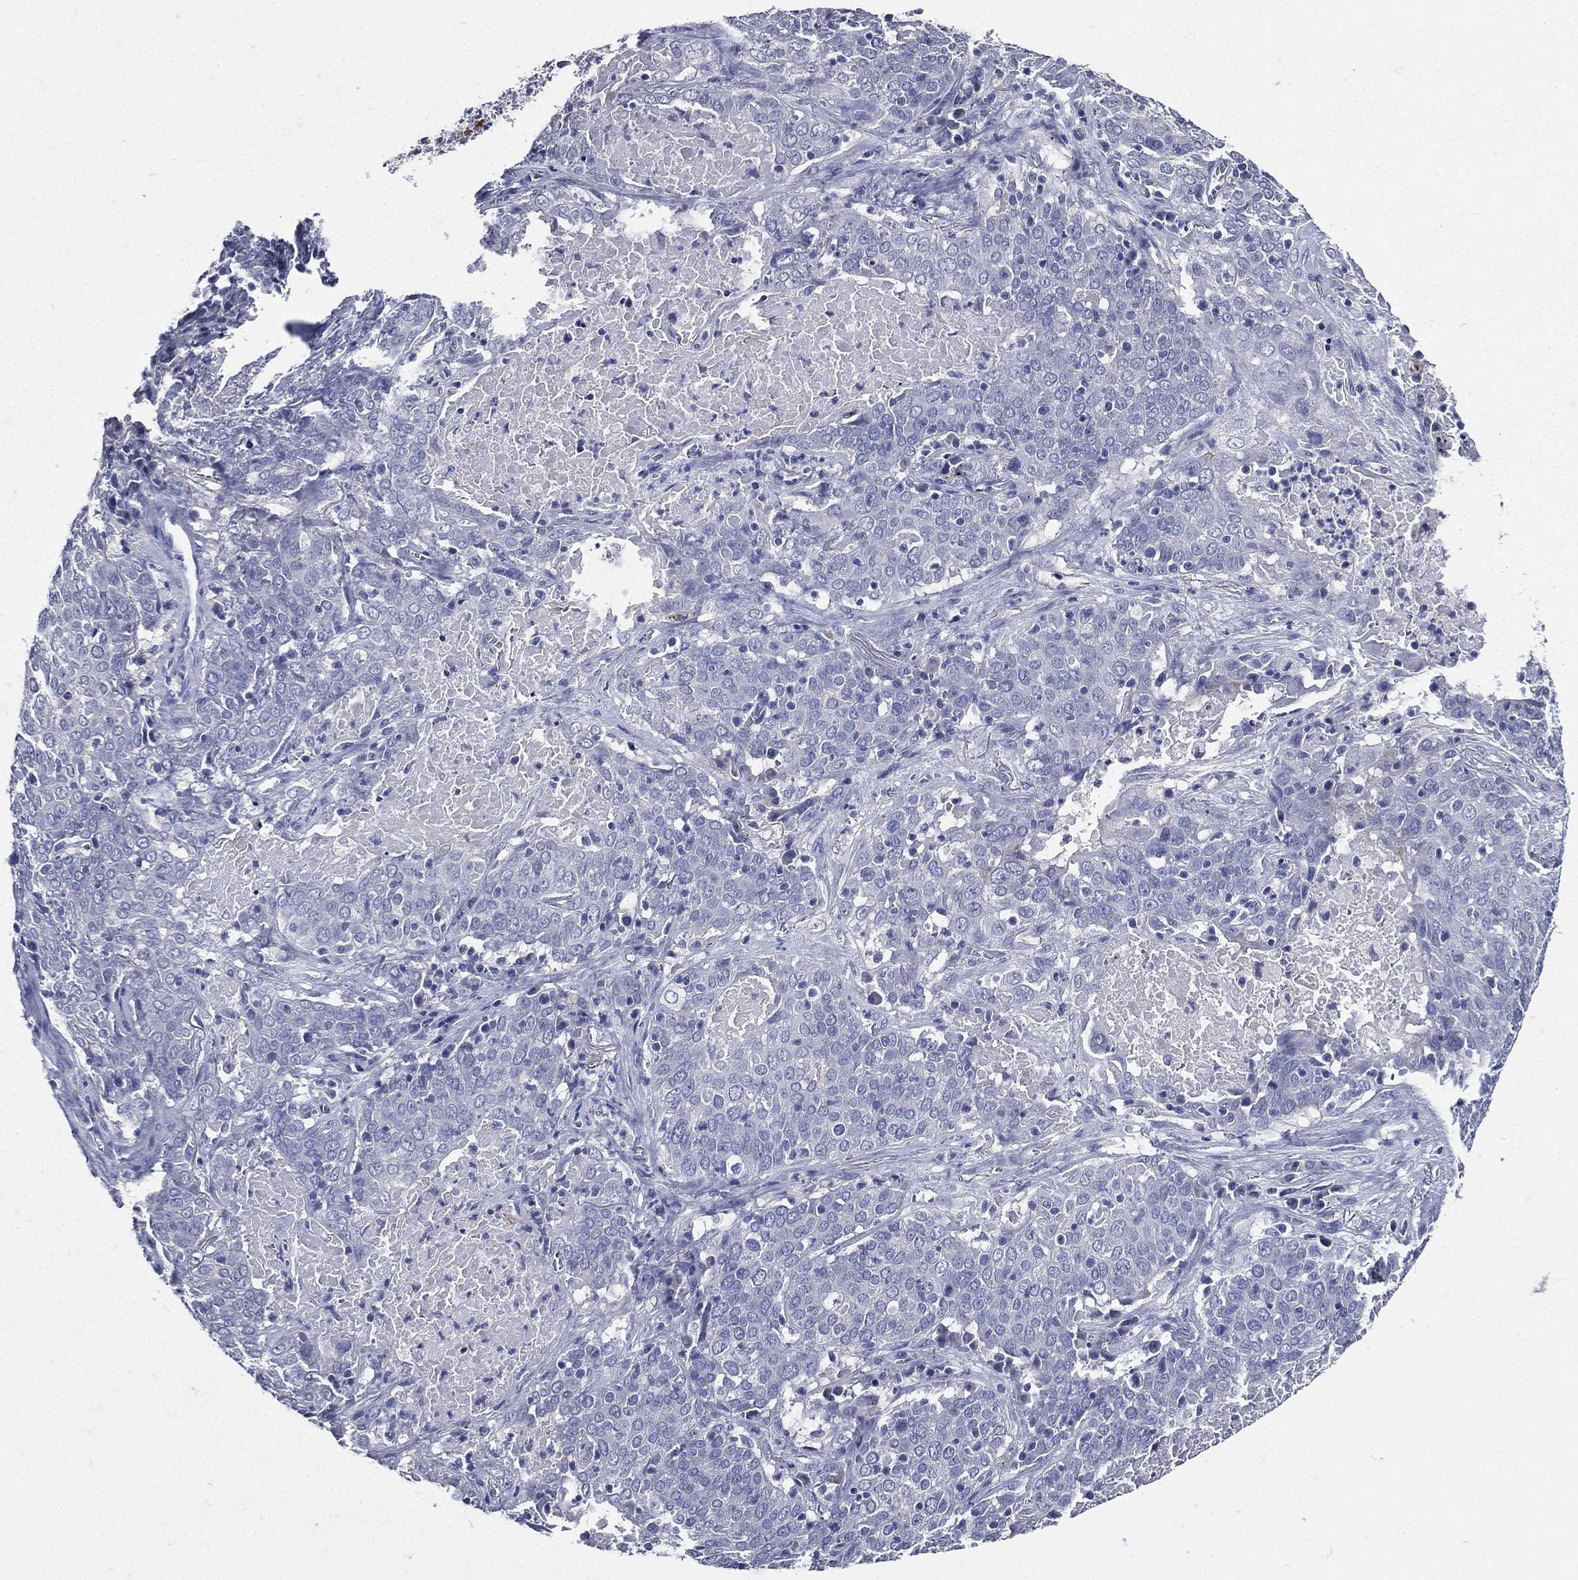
{"staining": {"intensity": "negative", "quantity": "none", "location": "none"}, "tissue": "lung cancer", "cell_type": "Tumor cells", "image_type": "cancer", "snomed": [{"axis": "morphology", "description": "Squamous cell carcinoma, NOS"}, {"axis": "topography", "description": "Lung"}], "caption": "High magnification brightfield microscopy of squamous cell carcinoma (lung) stained with DAB (brown) and counterstained with hematoxylin (blue): tumor cells show no significant expression.", "gene": "TGM1", "patient": {"sex": "male", "age": 82}}